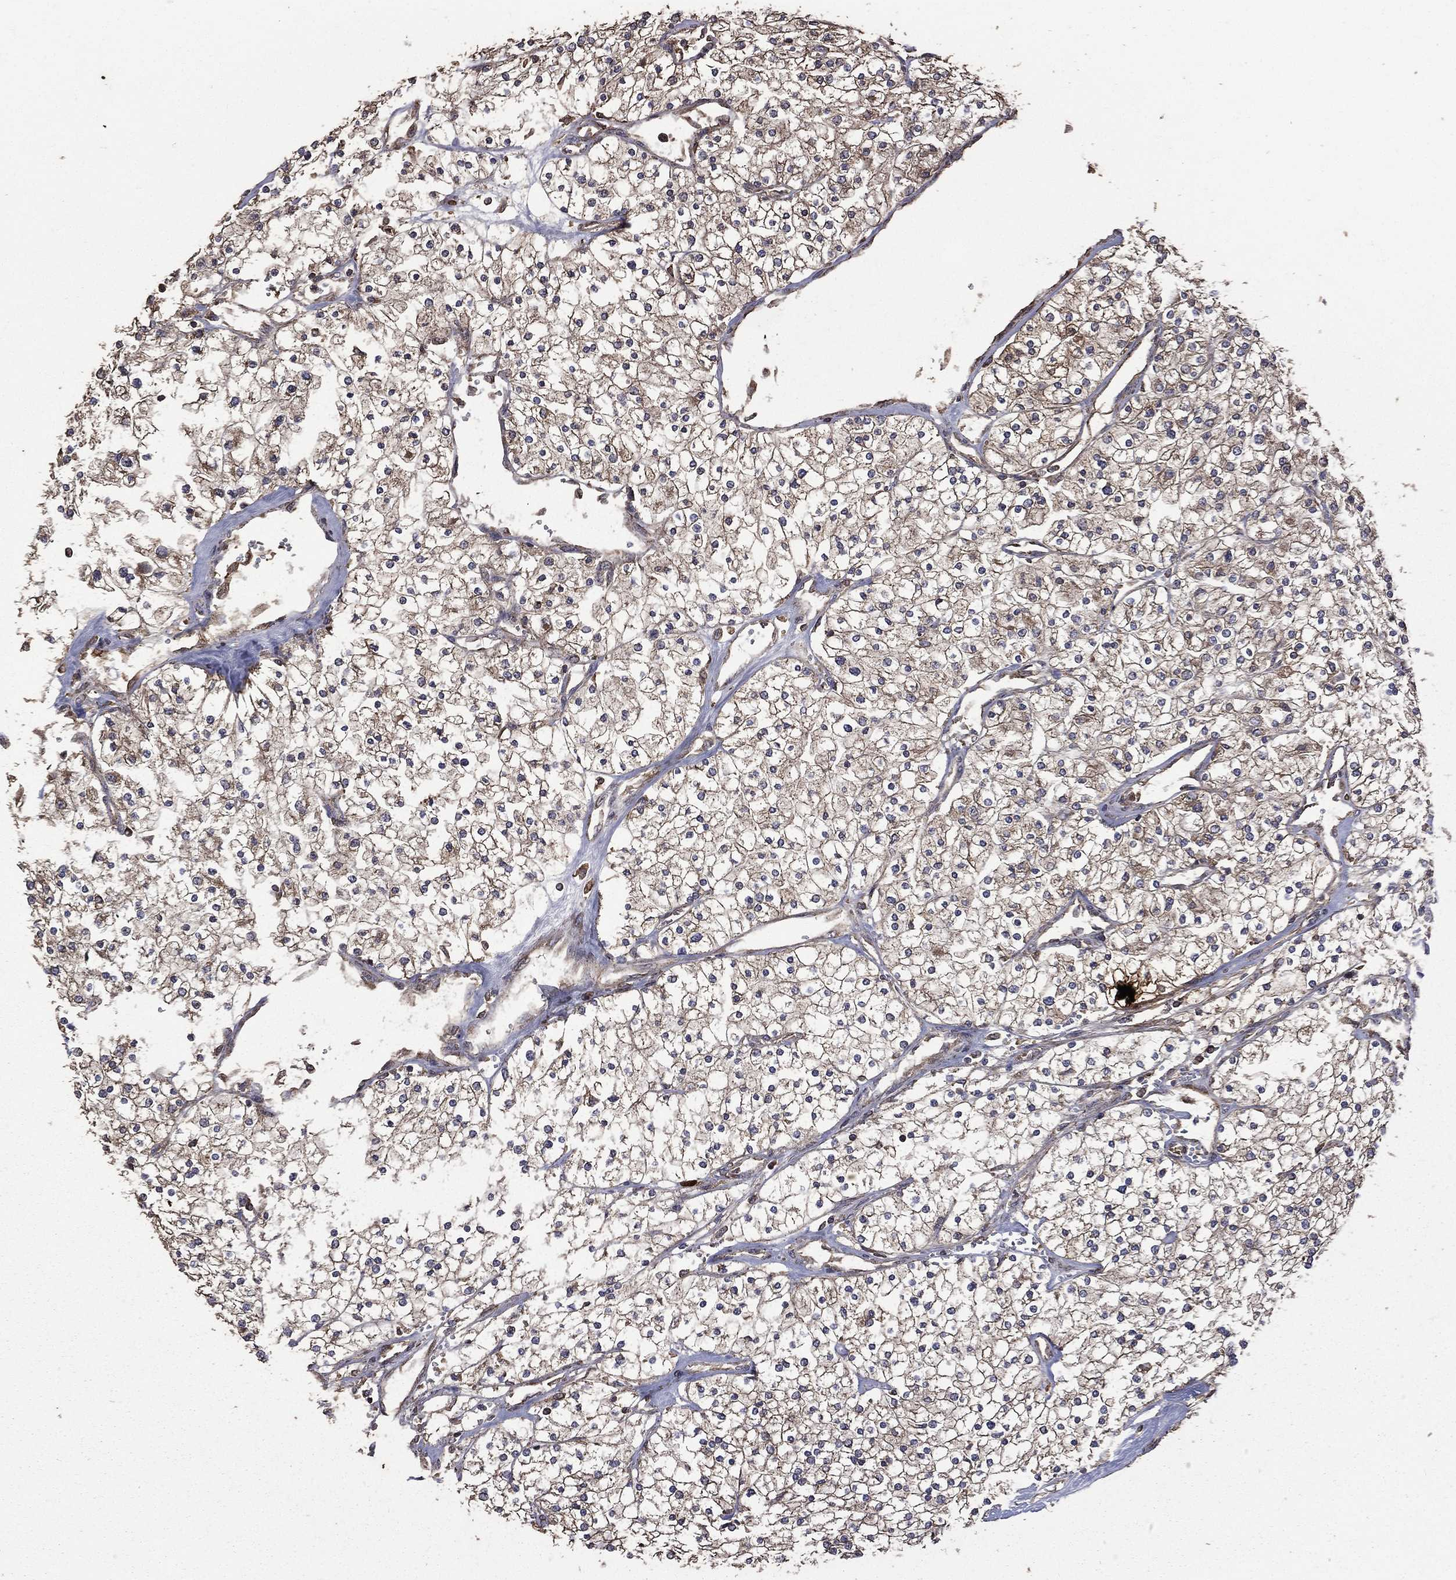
{"staining": {"intensity": "negative", "quantity": "none", "location": "none"}, "tissue": "renal cancer", "cell_type": "Tumor cells", "image_type": "cancer", "snomed": [{"axis": "morphology", "description": "Adenocarcinoma, NOS"}, {"axis": "topography", "description": "Kidney"}], "caption": "IHC photomicrograph of human renal adenocarcinoma stained for a protein (brown), which shows no positivity in tumor cells.", "gene": "METTL27", "patient": {"sex": "male", "age": 80}}